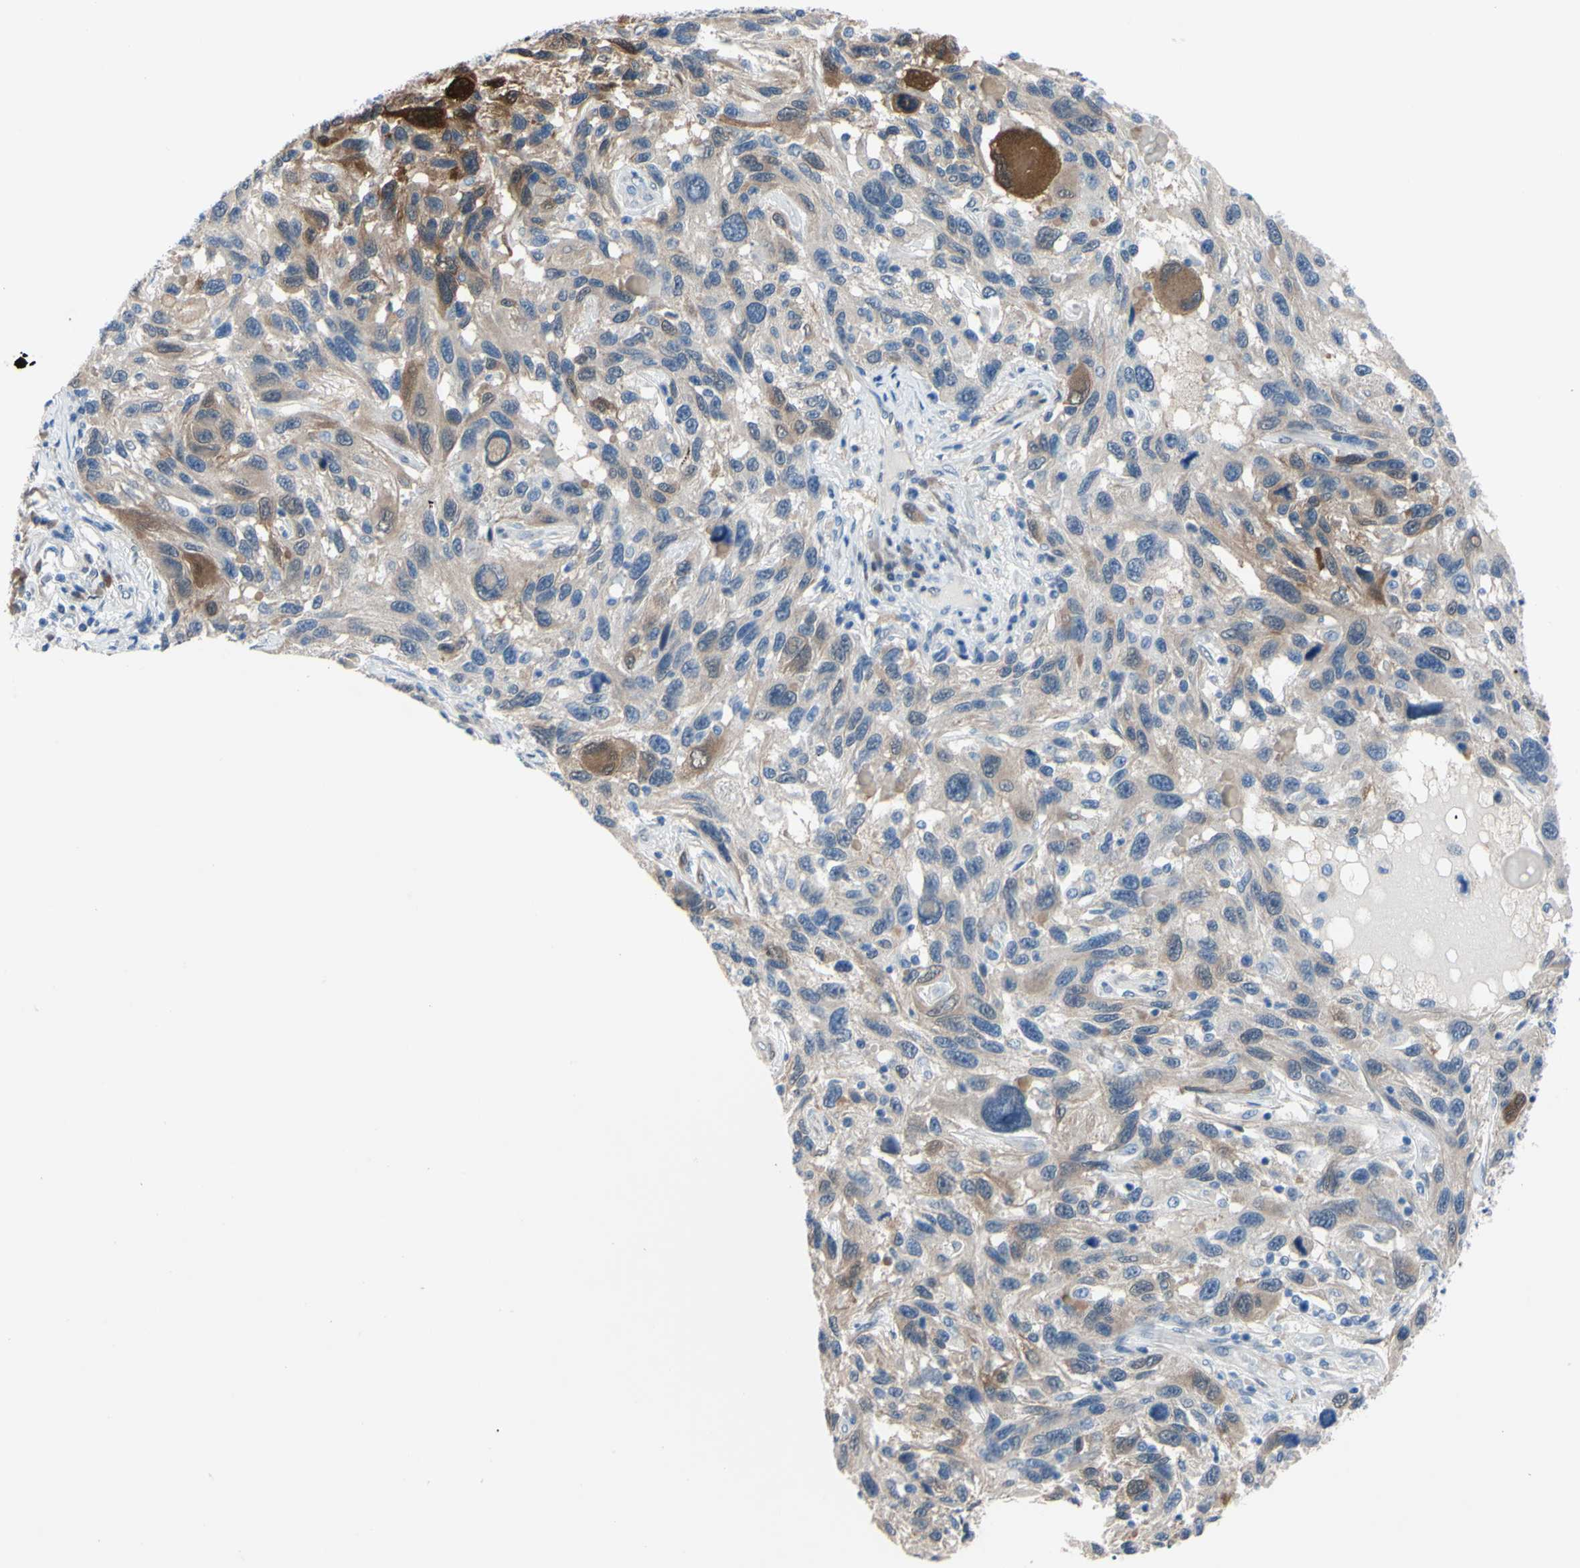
{"staining": {"intensity": "weak", "quantity": ">75%", "location": "cytoplasmic/membranous"}, "tissue": "melanoma", "cell_type": "Tumor cells", "image_type": "cancer", "snomed": [{"axis": "morphology", "description": "Malignant melanoma, NOS"}, {"axis": "topography", "description": "Skin"}], "caption": "Melanoma stained with IHC displays weak cytoplasmic/membranous positivity in approximately >75% of tumor cells.", "gene": "NOL3", "patient": {"sex": "male", "age": 53}}